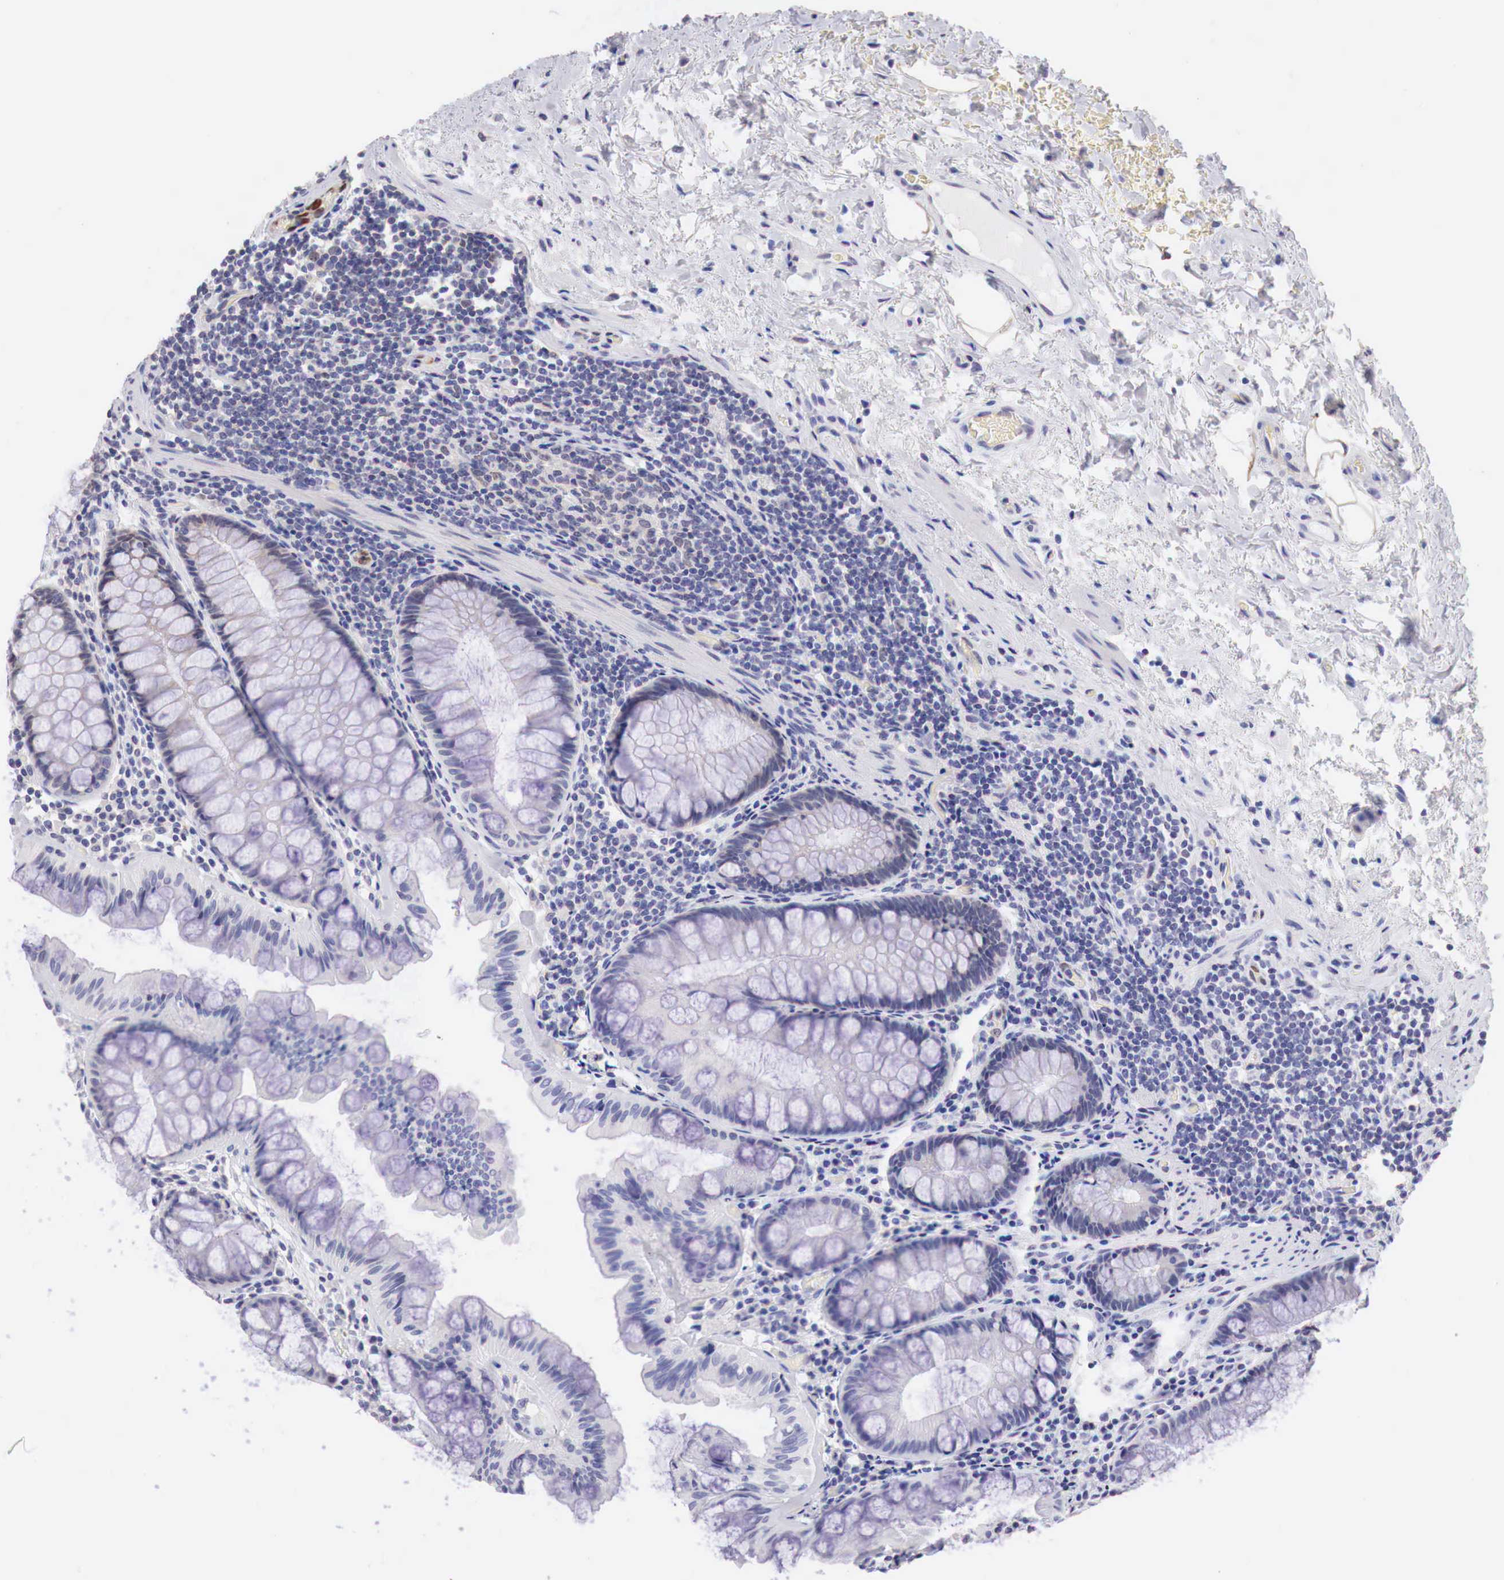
{"staining": {"intensity": "weak", "quantity": "25%-75%", "location": "nuclear"}, "tissue": "rectum", "cell_type": "Glandular cells", "image_type": "normal", "snomed": [{"axis": "morphology", "description": "Normal tissue, NOS"}, {"axis": "topography", "description": "Rectum"}], "caption": "A brown stain labels weak nuclear staining of a protein in glandular cells of unremarkable human rectum. (brown staining indicates protein expression, while blue staining denotes nuclei).", "gene": "PABIR2", "patient": {"sex": "male", "age": 77}}